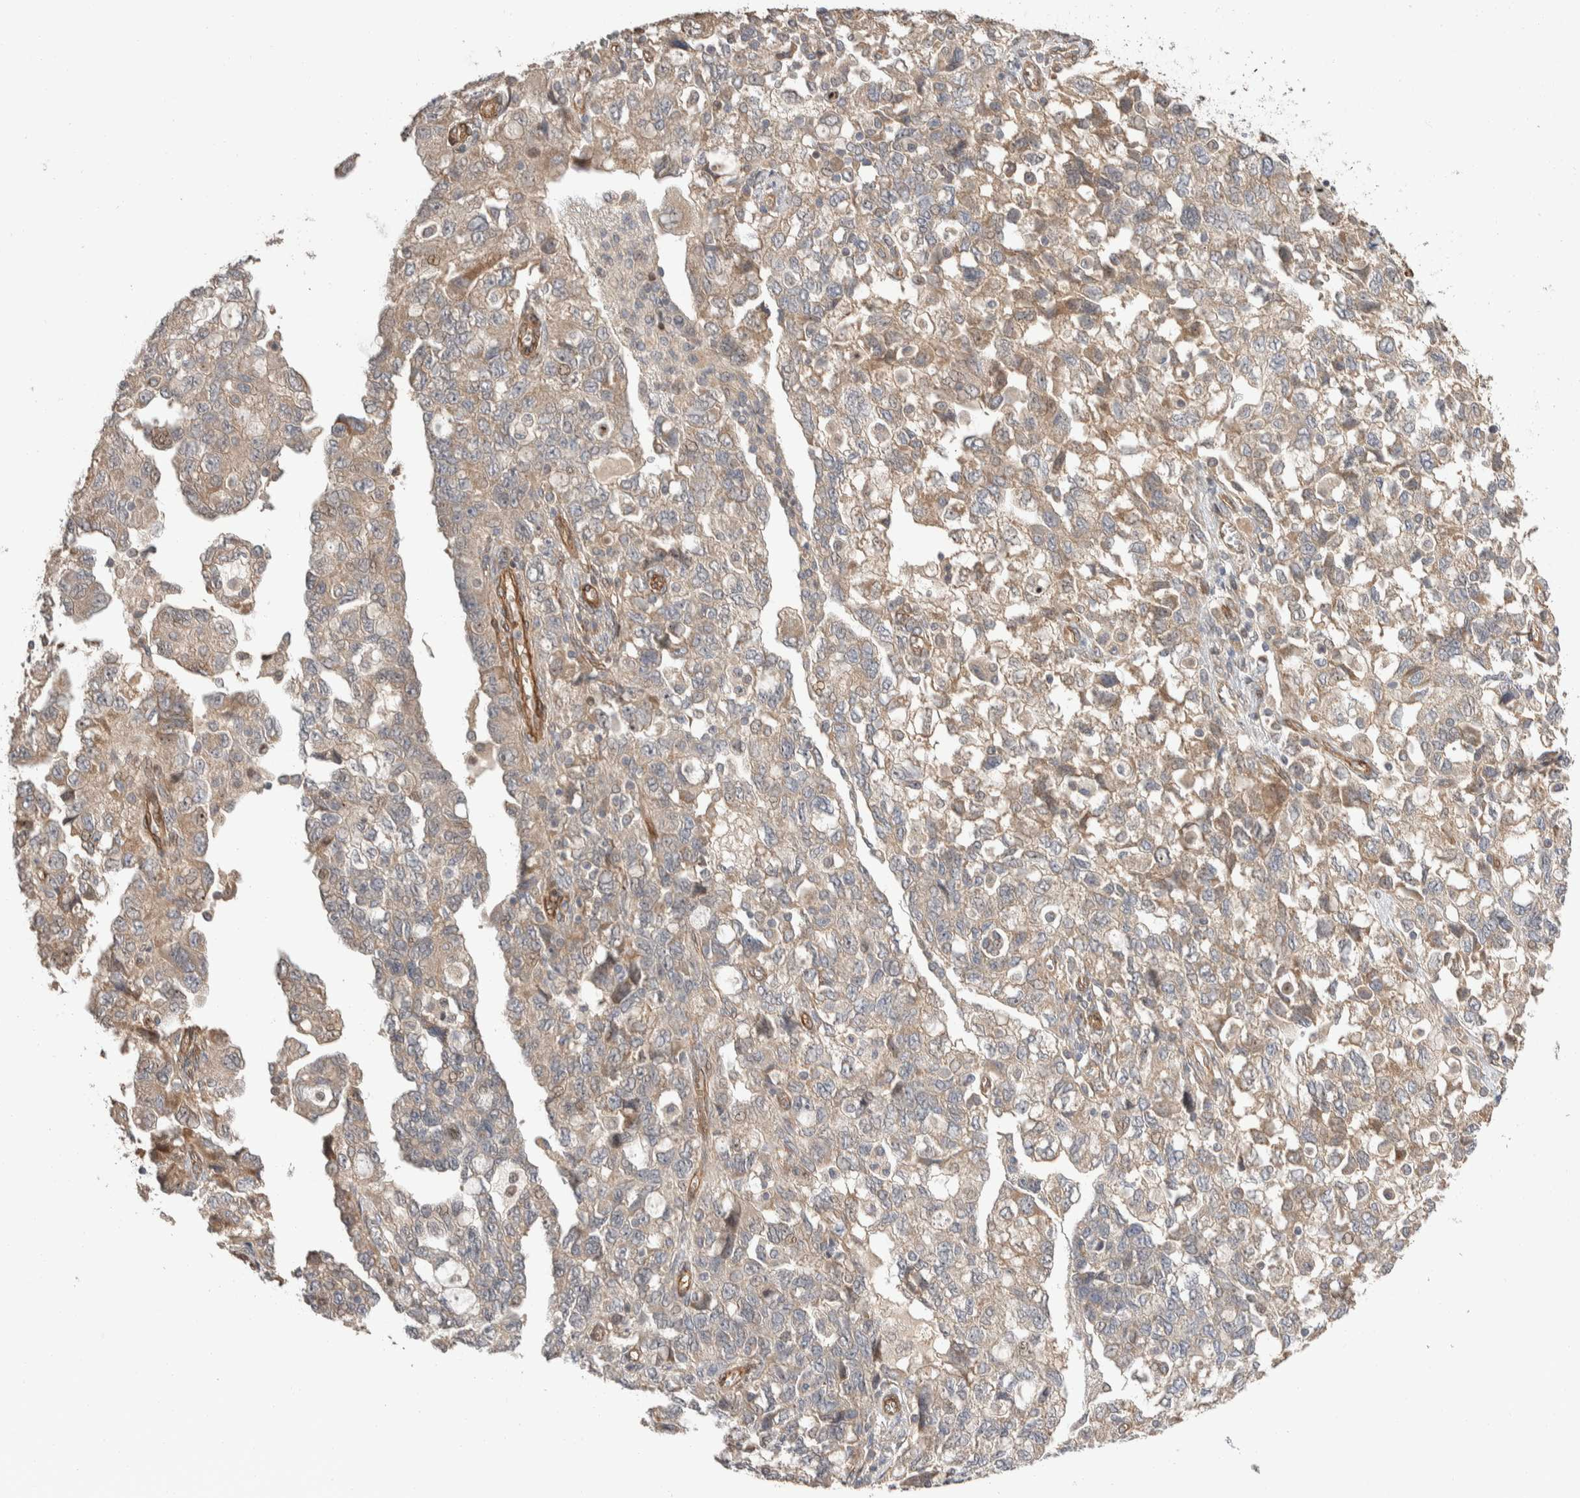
{"staining": {"intensity": "weak", "quantity": ">75%", "location": "cytoplasmic/membranous"}, "tissue": "ovarian cancer", "cell_type": "Tumor cells", "image_type": "cancer", "snomed": [{"axis": "morphology", "description": "Carcinoma, NOS"}, {"axis": "morphology", "description": "Cystadenocarcinoma, serous, NOS"}, {"axis": "topography", "description": "Ovary"}], "caption": "Ovarian cancer stained with a protein marker displays weak staining in tumor cells.", "gene": "ERC1", "patient": {"sex": "female", "age": 69}}